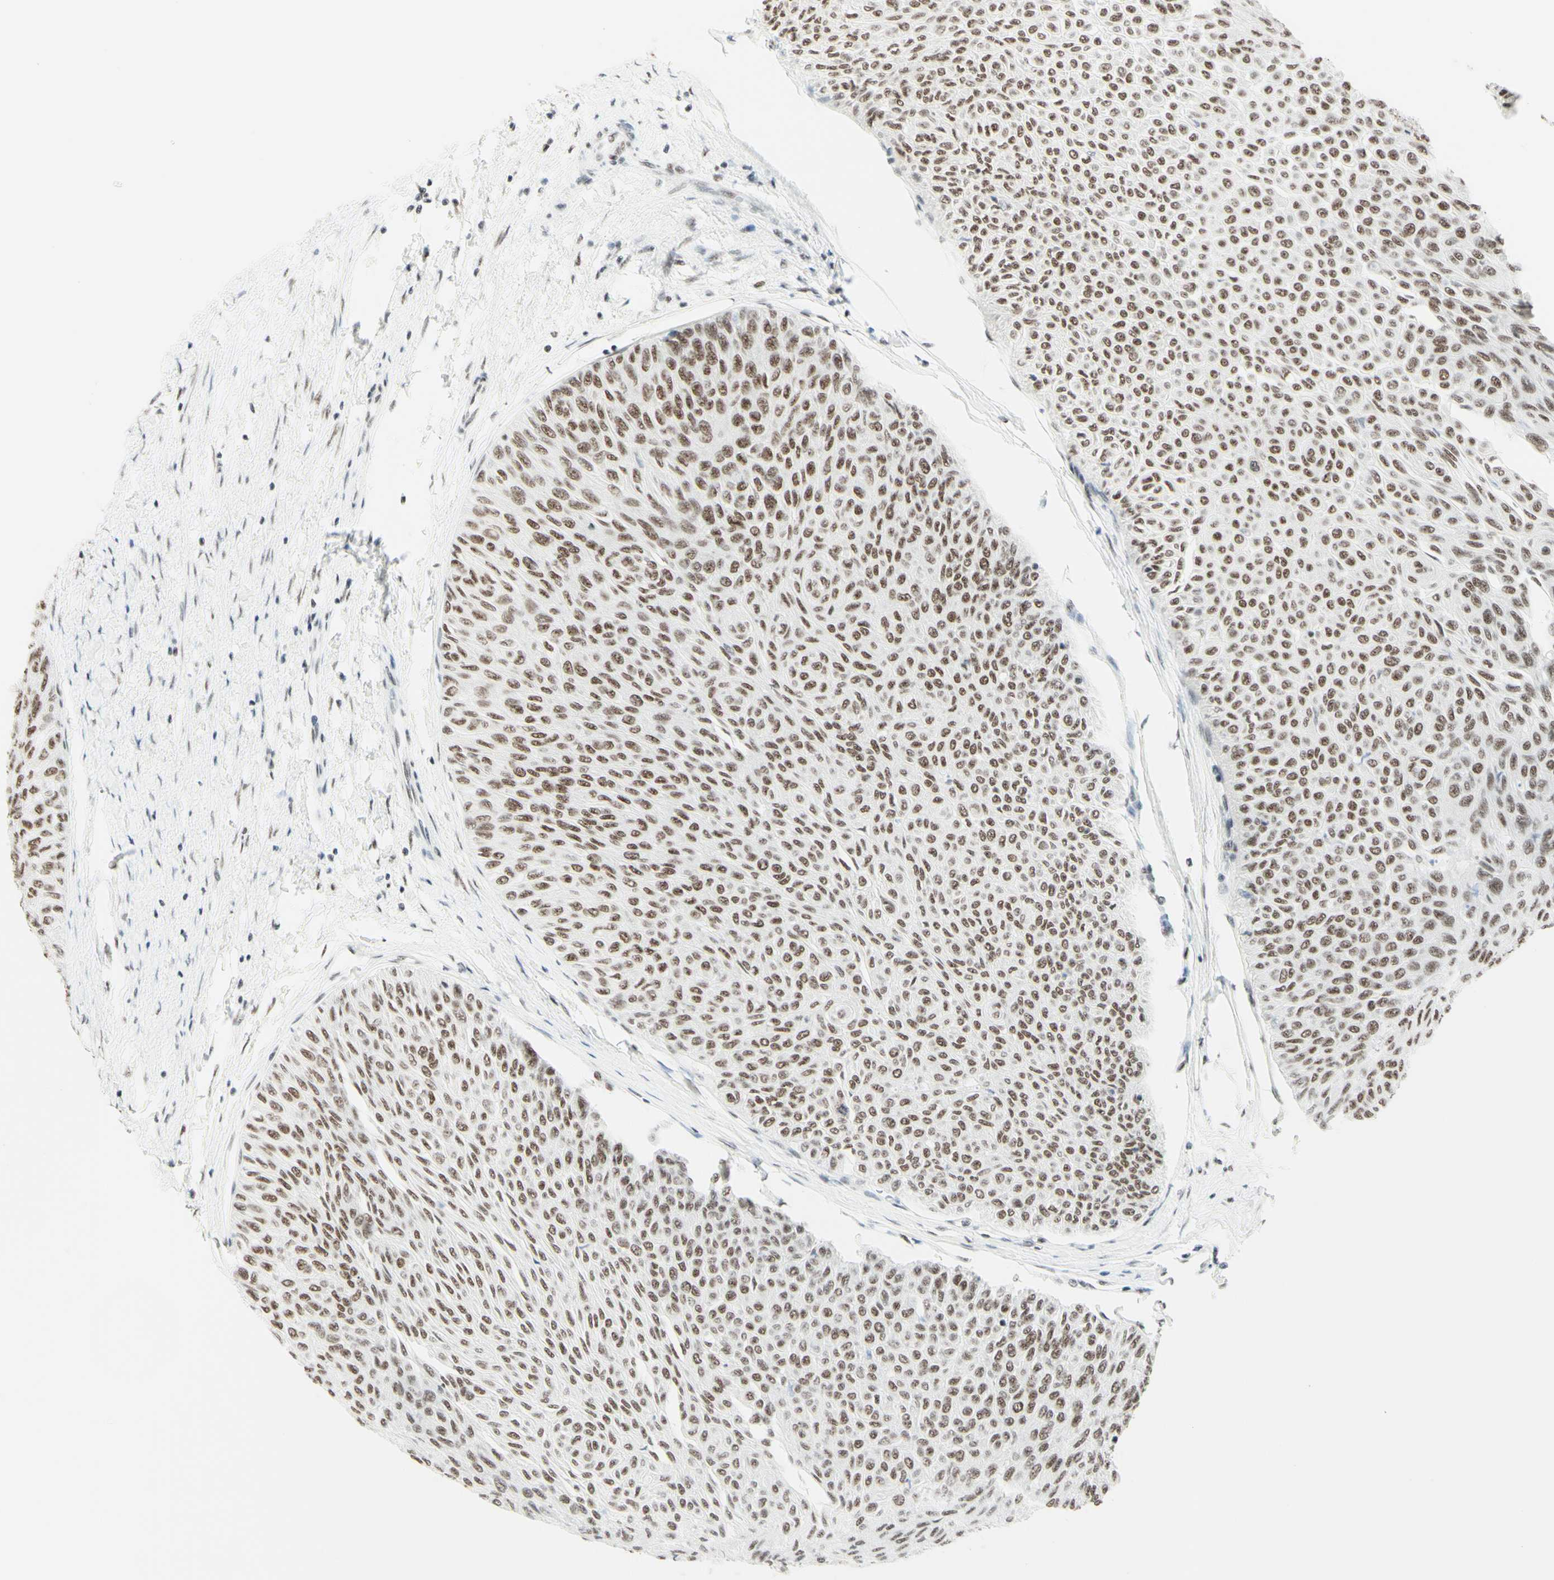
{"staining": {"intensity": "moderate", "quantity": ">75%", "location": "nuclear"}, "tissue": "urothelial cancer", "cell_type": "Tumor cells", "image_type": "cancer", "snomed": [{"axis": "morphology", "description": "Urothelial carcinoma, Low grade"}, {"axis": "topography", "description": "Urinary bladder"}], "caption": "Low-grade urothelial carcinoma tissue demonstrates moderate nuclear staining in approximately >75% of tumor cells, visualized by immunohistochemistry. The protein of interest is shown in brown color, while the nuclei are stained blue.", "gene": "WTAP", "patient": {"sex": "male", "age": 78}}